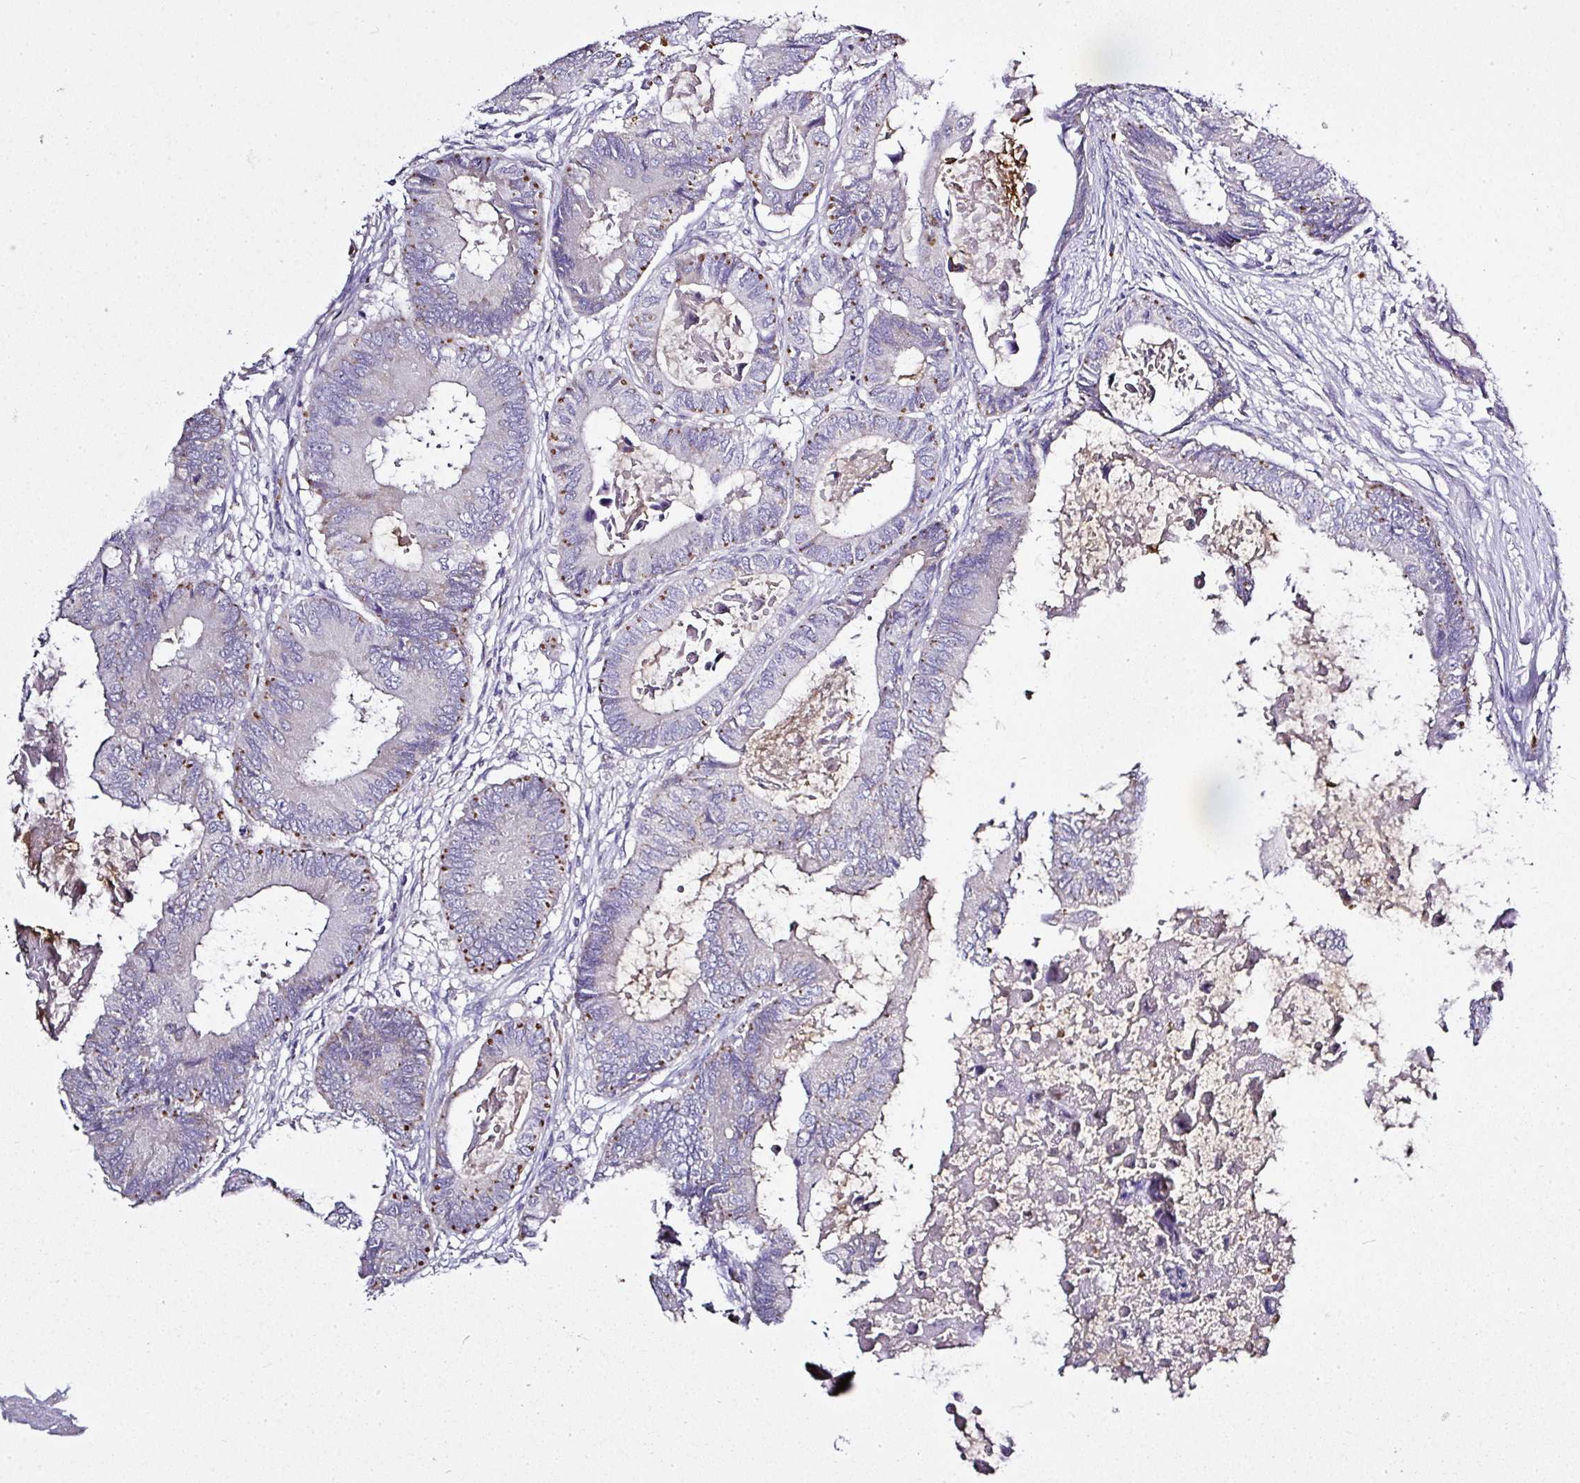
{"staining": {"intensity": "negative", "quantity": "none", "location": "none"}, "tissue": "colorectal cancer", "cell_type": "Tumor cells", "image_type": "cancer", "snomed": [{"axis": "morphology", "description": "Adenocarcinoma, NOS"}, {"axis": "topography", "description": "Colon"}], "caption": "Immunohistochemistry (IHC) of colorectal adenocarcinoma displays no staining in tumor cells.", "gene": "CAB39L", "patient": {"sex": "male", "age": 85}}